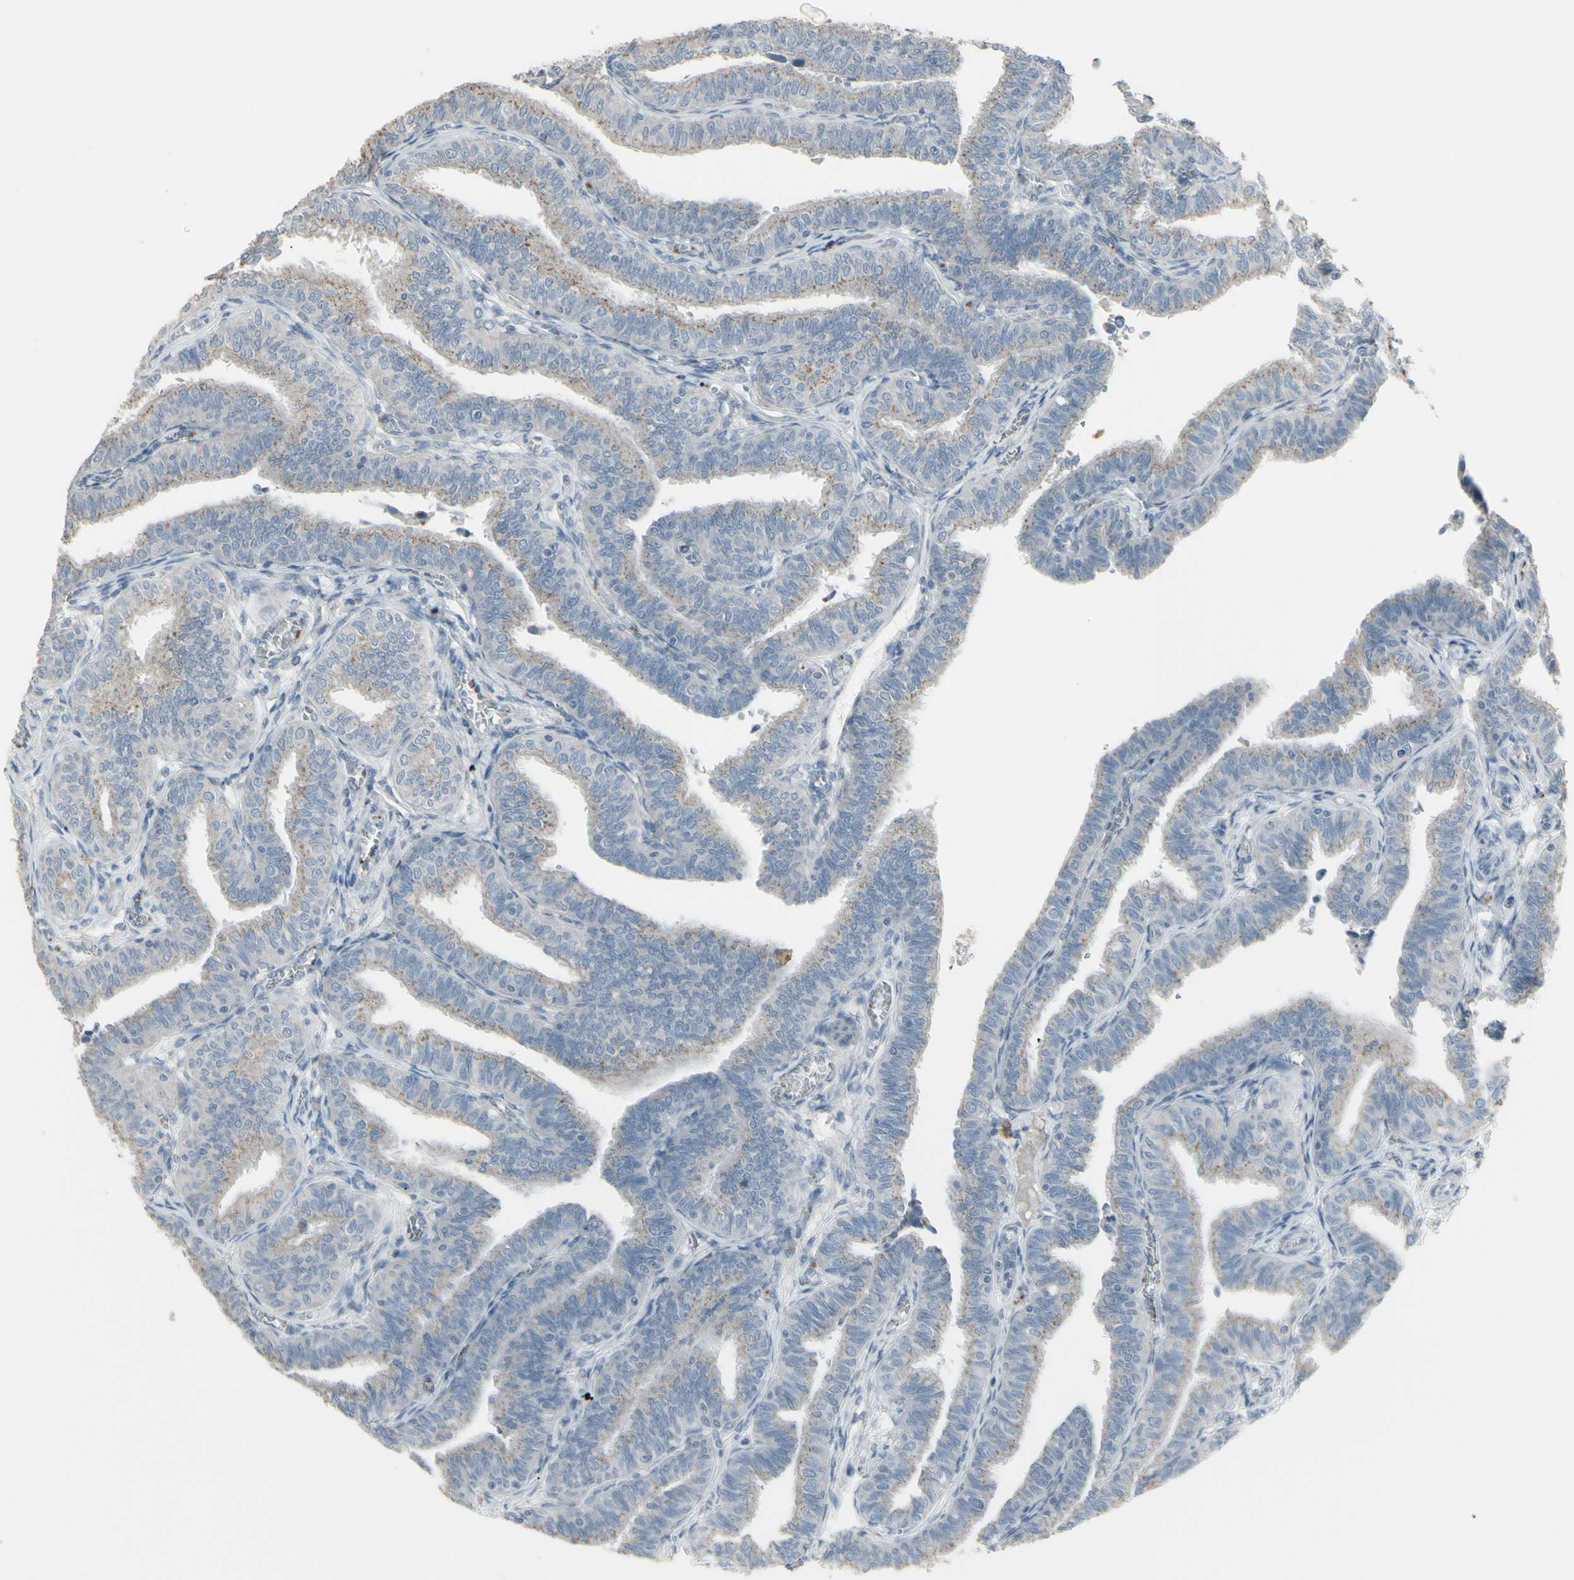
{"staining": {"intensity": "weak", "quantity": "25%-75%", "location": "cytoplasmic/membranous"}, "tissue": "fallopian tube", "cell_type": "Glandular cells", "image_type": "normal", "snomed": [{"axis": "morphology", "description": "Normal tissue, NOS"}, {"axis": "topography", "description": "Fallopian tube"}], "caption": "High-magnification brightfield microscopy of unremarkable fallopian tube stained with DAB (3,3'-diaminobenzidine) (brown) and counterstained with hematoxylin (blue). glandular cells exhibit weak cytoplasmic/membranous positivity is seen in approximately25%-75% of cells.", "gene": "CD79B", "patient": {"sex": "female", "age": 46}}